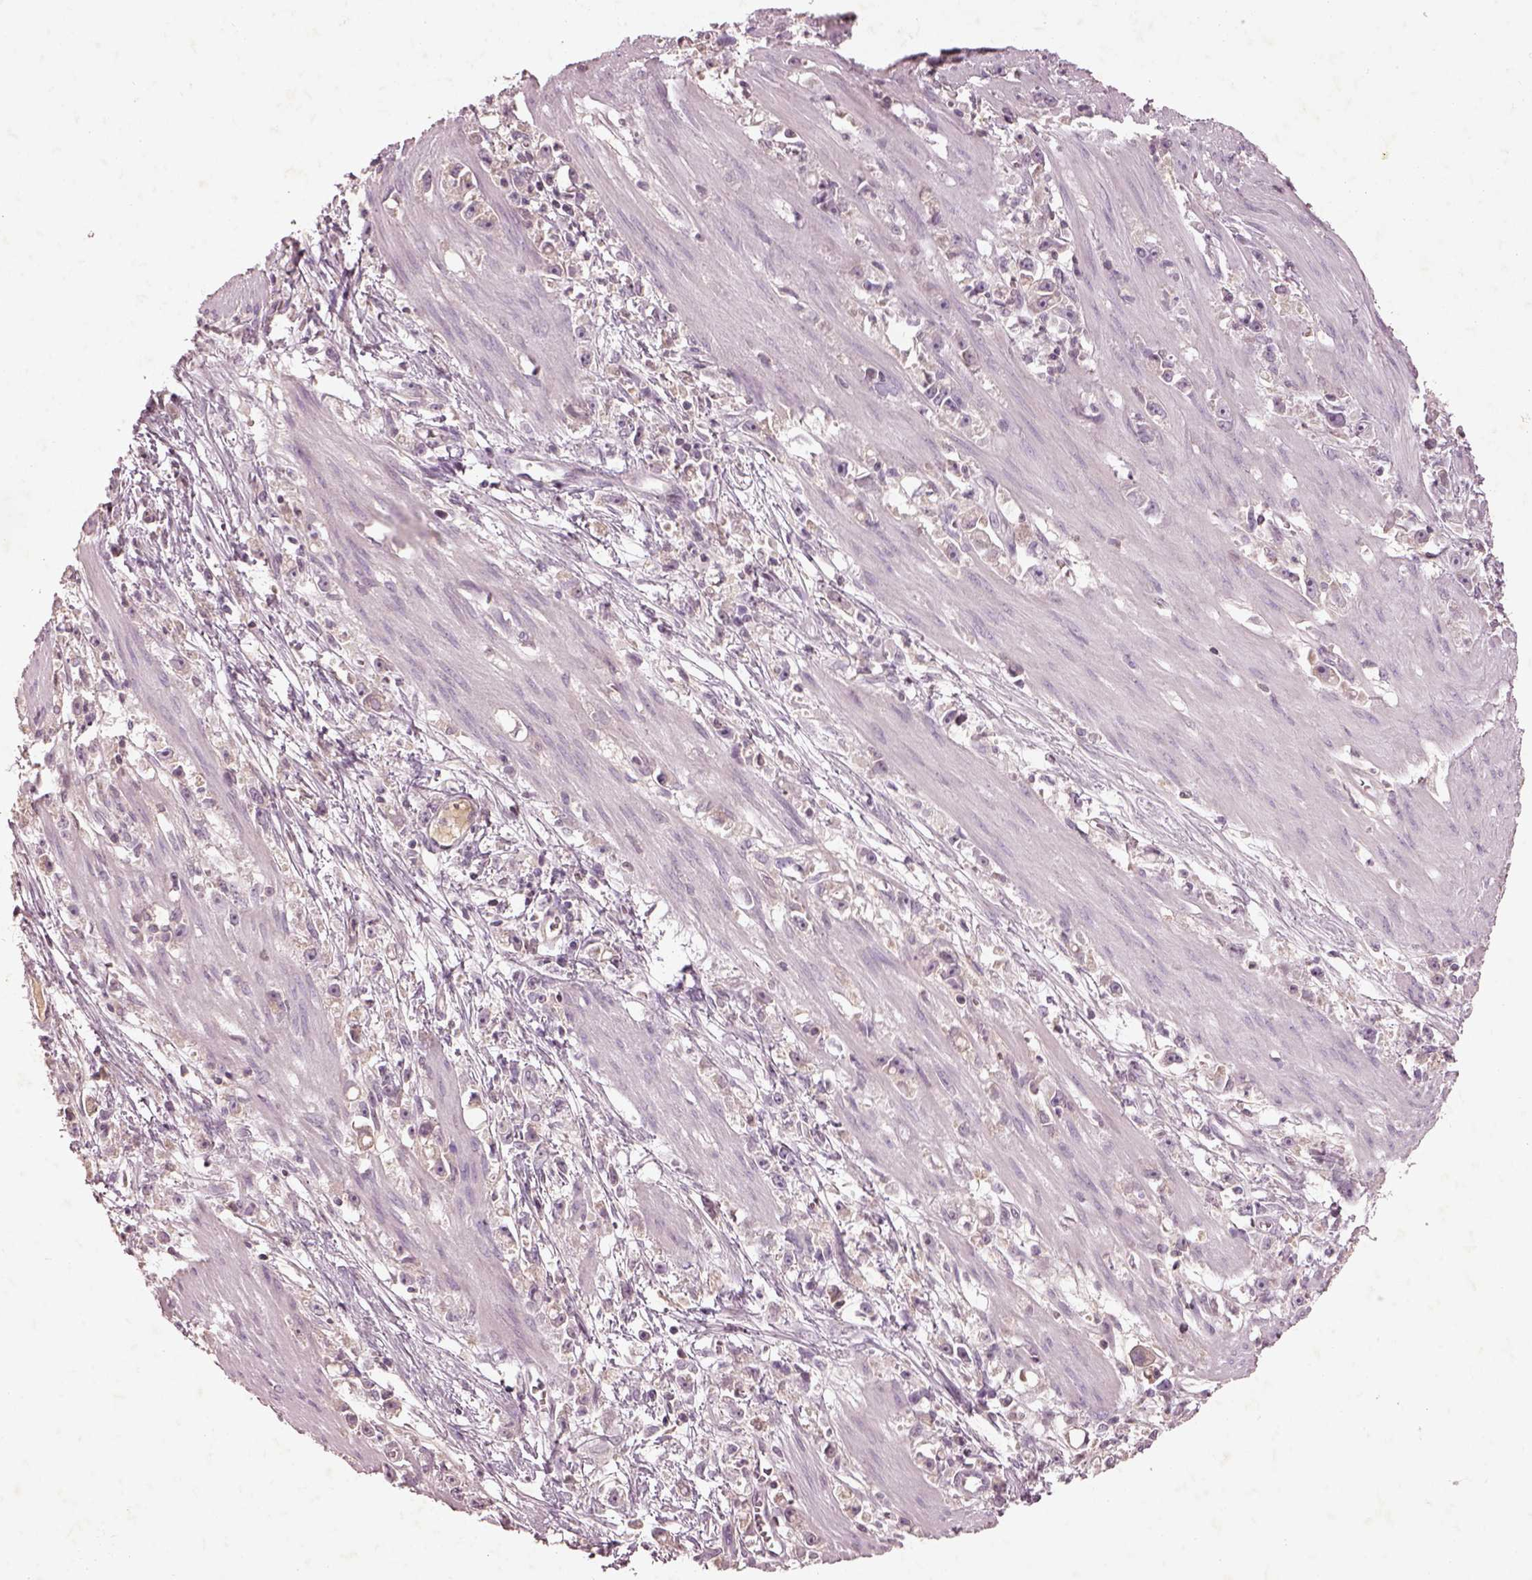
{"staining": {"intensity": "negative", "quantity": "none", "location": "none"}, "tissue": "stomach cancer", "cell_type": "Tumor cells", "image_type": "cancer", "snomed": [{"axis": "morphology", "description": "Adenocarcinoma, NOS"}, {"axis": "topography", "description": "Stomach"}], "caption": "Immunohistochemical staining of human adenocarcinoma (stomach) displays no significant staining in tumor cells.", "gene": "TLX3", "patient": {"sex": "female", "age": 59}}